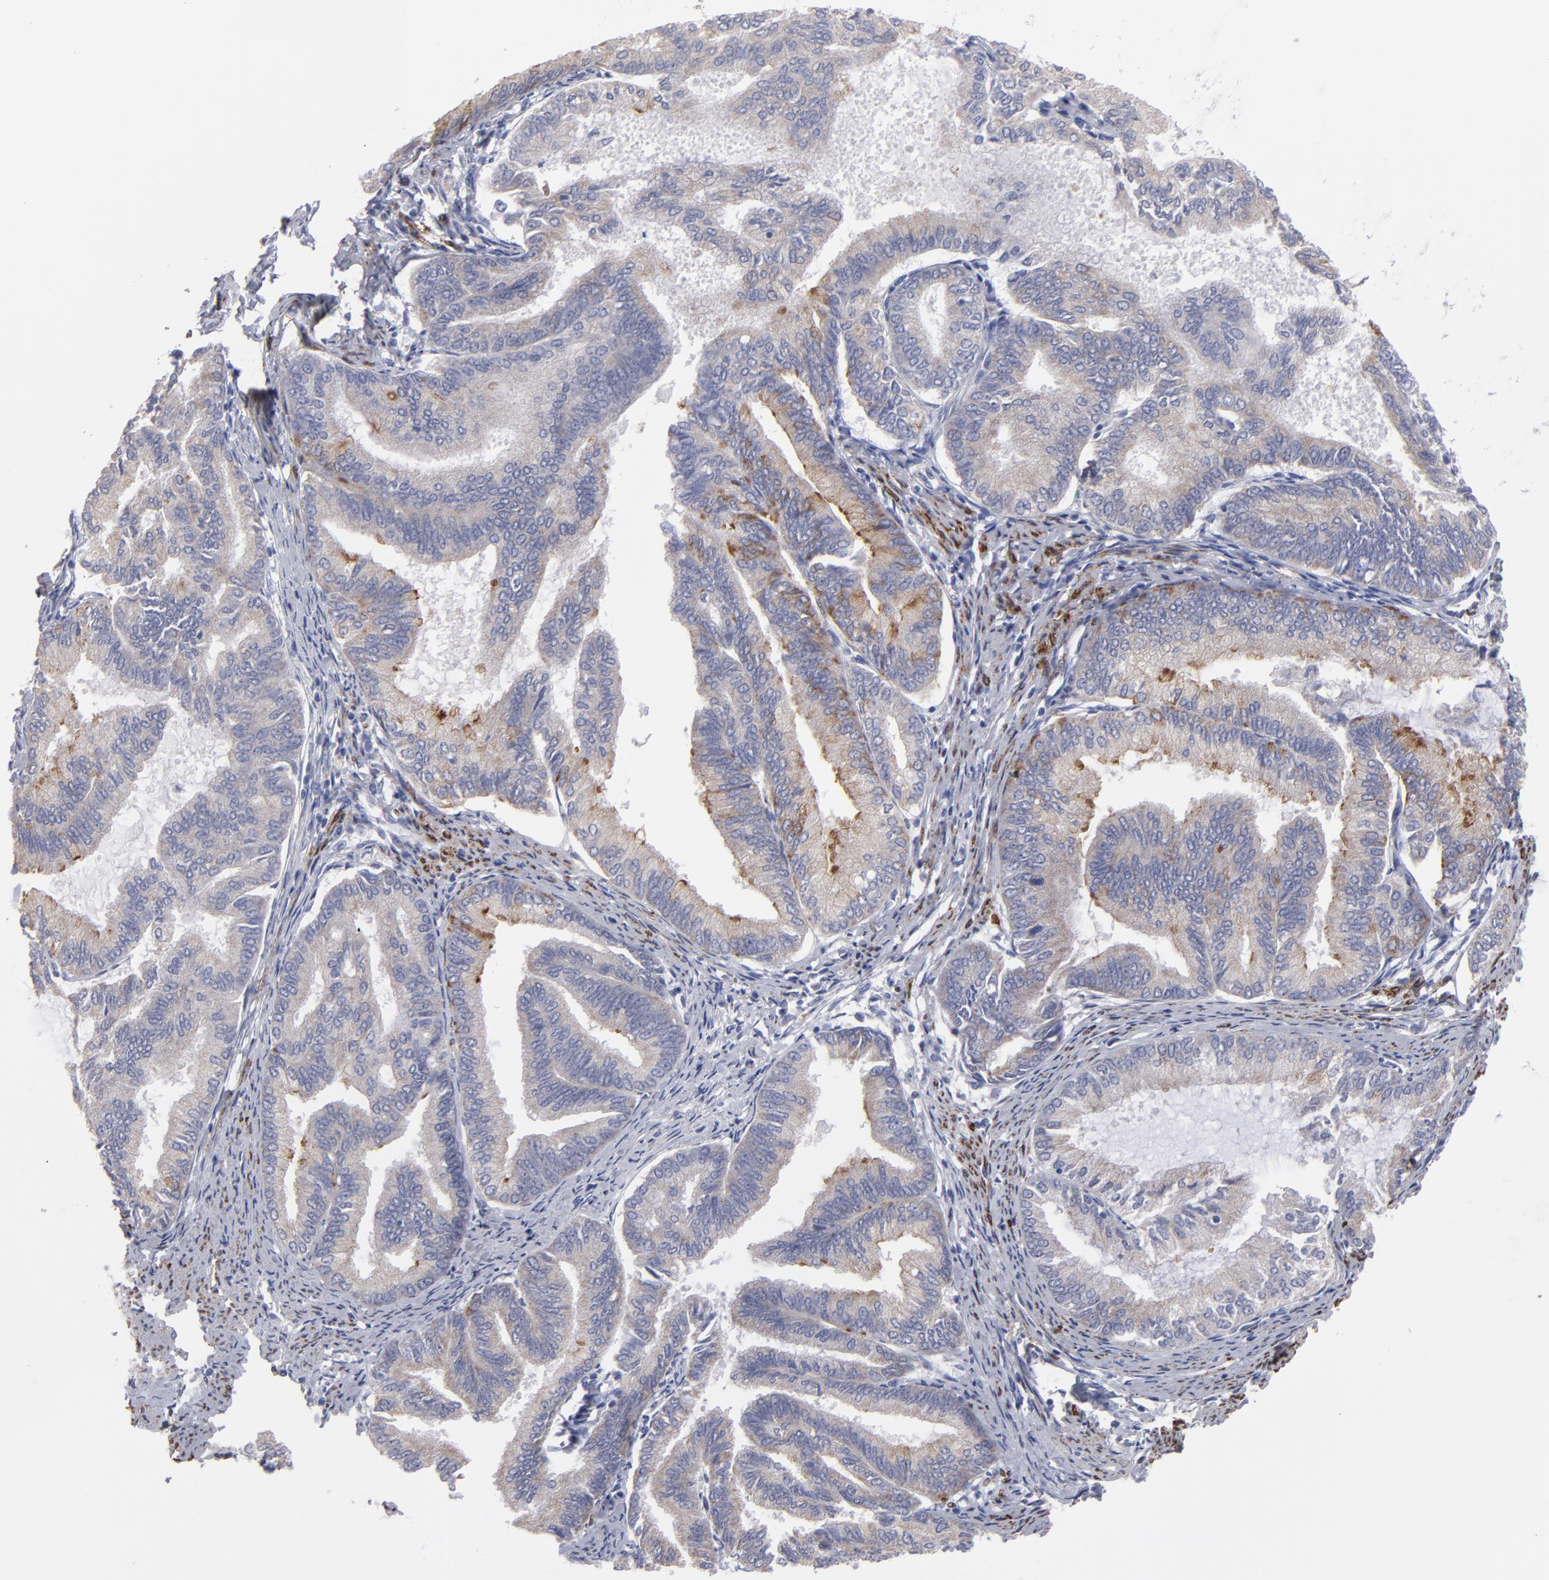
{"staining": {"intensity": "weak", "quantity": "25%-75%", "location": "cytoplasmic/membranous"}, "tissue": "endometrial cancer", "cell_type": "Tumor cells", "image_type": "cancer", "snomed": [{"axis": "morphology", "description": "Adenocarcinoma, NOS"}, {"axis": "topography", "description": "Endometrium"}], "caption": "A micrograph of endometrial cancer (adenocarcinoma) stained for a protein displays weak cytoplasmic/membranous brown staining in tumor cells. Nuclei are stained in blue.", "gene": "SLMAP", "patient": {"sex": "female", "age": 86}}